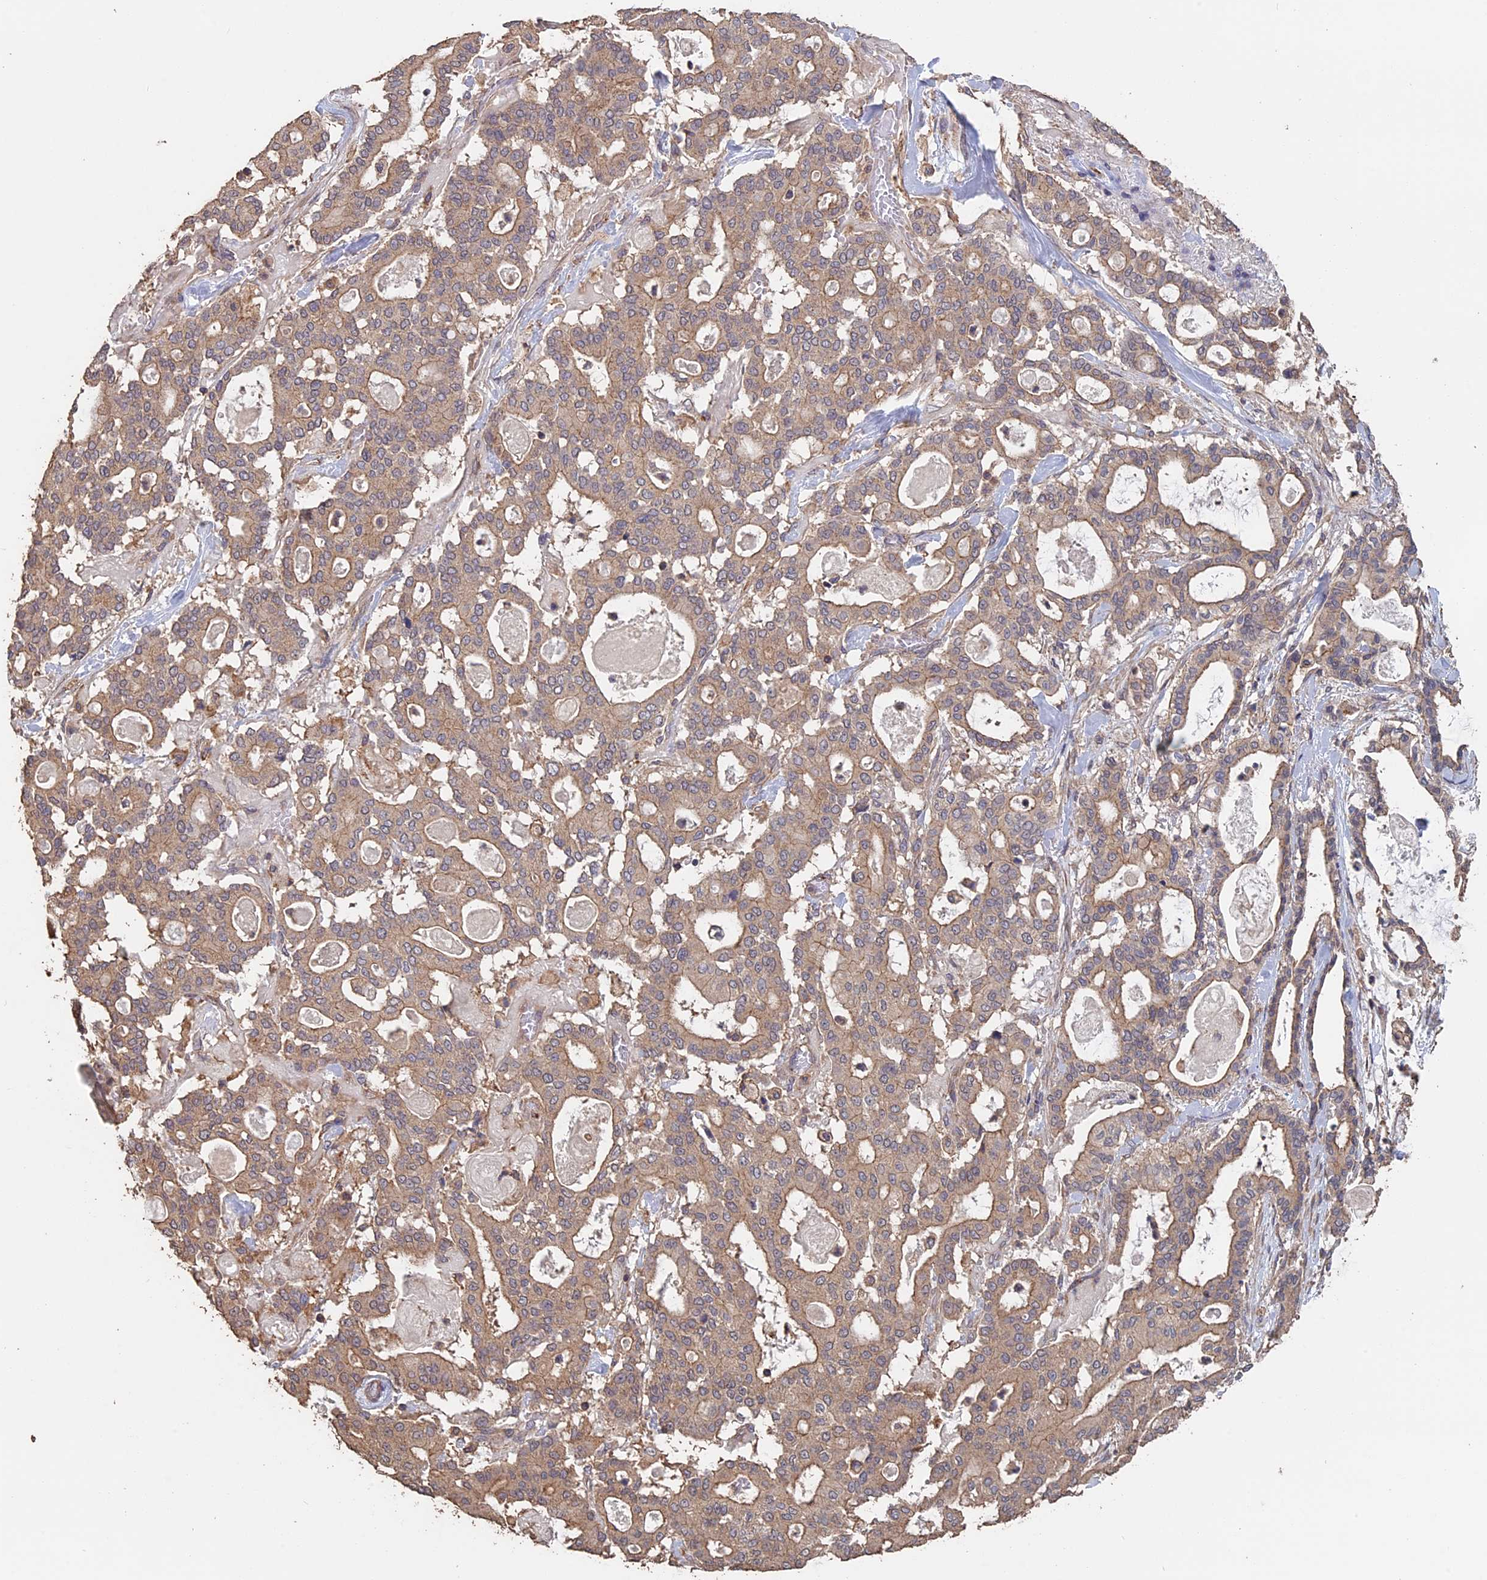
{"staining": {"intensity": "moderate", "quantity": ">75%", "location": "cytoplasmic/membranous"}, "tissue": "pancreatic cancer", "cell_type": "Tumor cells", "image_type": "cancer", "snomed": [{"axis": "morphology", "description": "Adenocarcinoma, NOS"}, {"axis": "topography", "description": "Pancreas"}], "caption": "Immunohistochemical staining of human adenocarcinoma (pancreatic) reveals medium levels of moderate cytoplasmic/membranous protein staining in approximately >75% of tumor cells.", "gene": "PIGQ", "patient": {"sex": "male", "age": 63}}